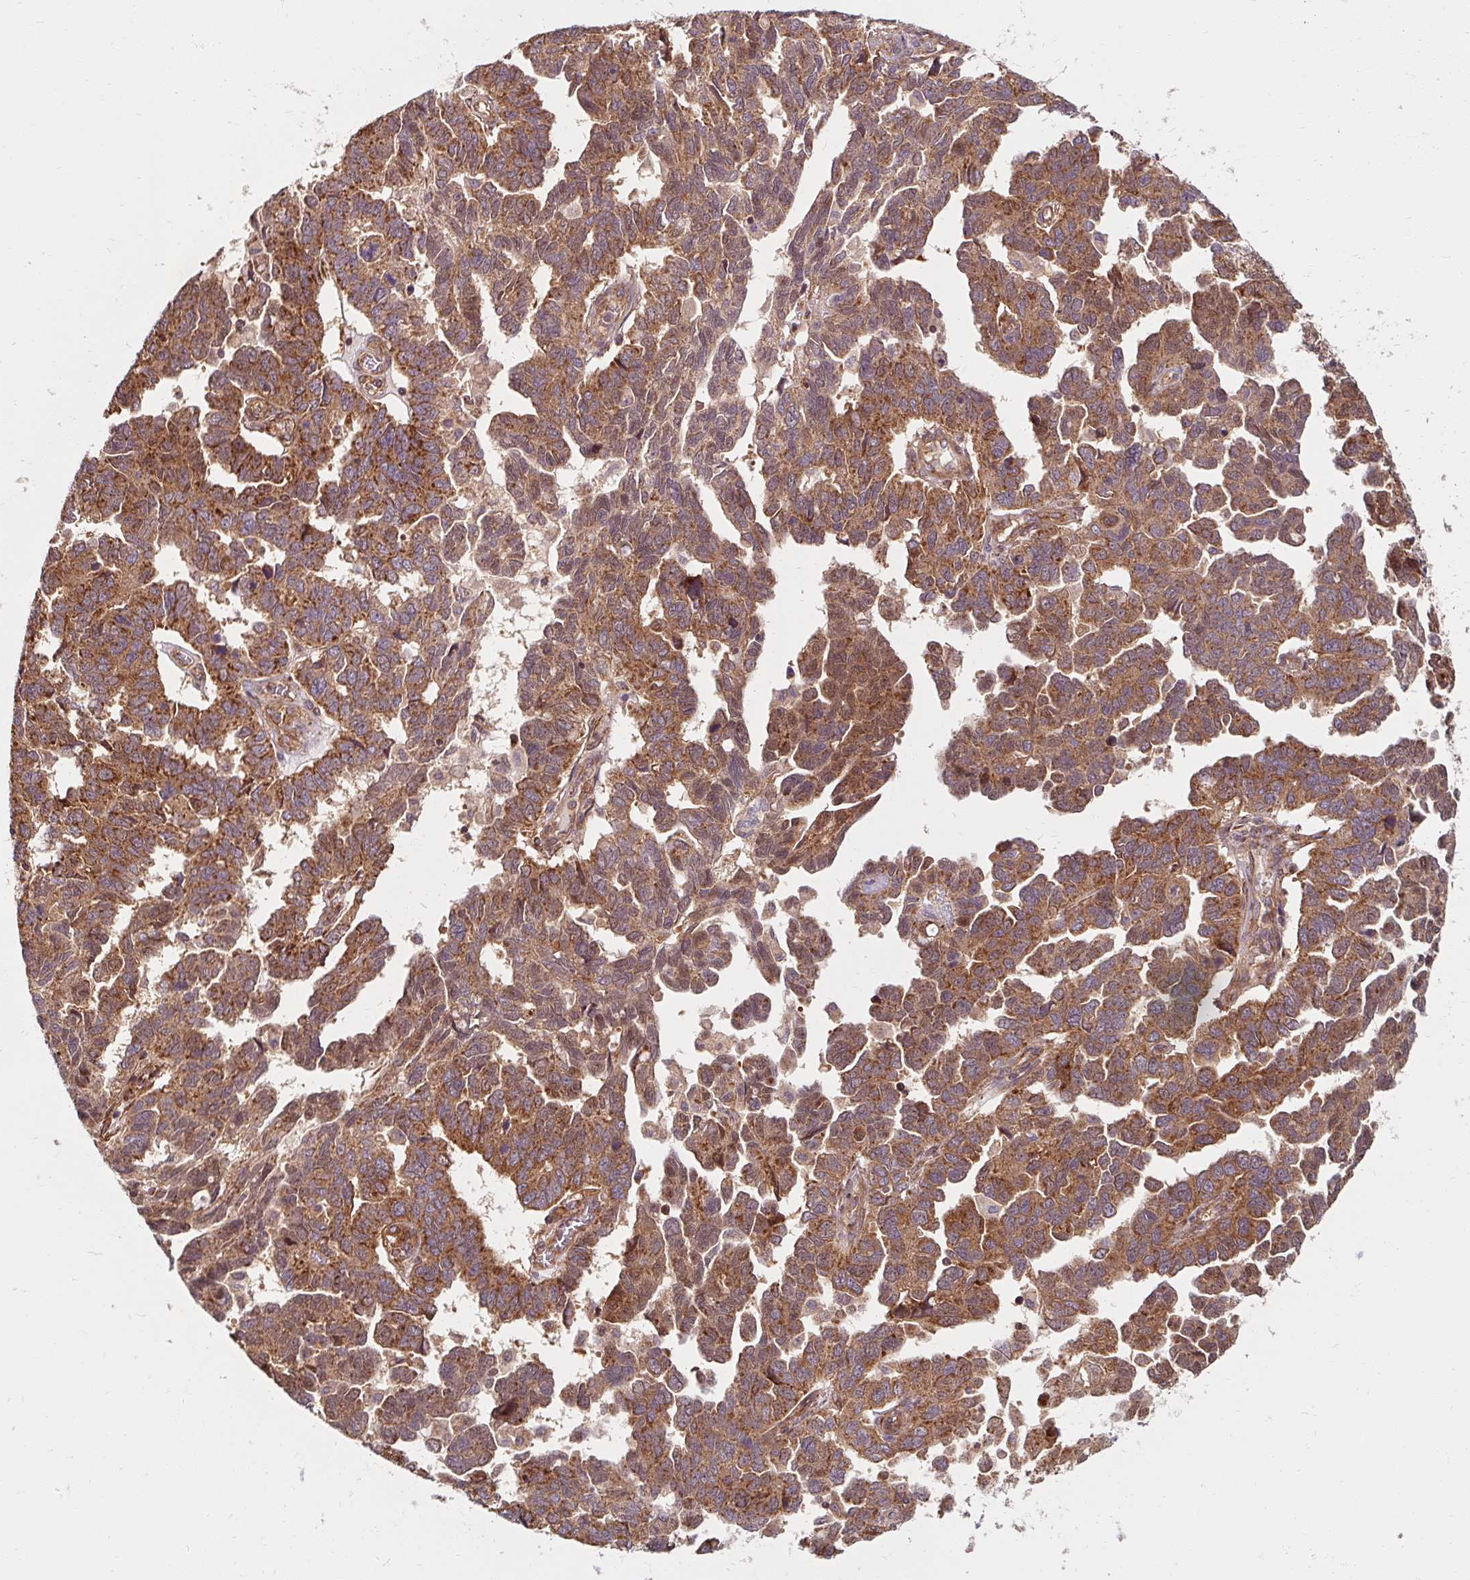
{"staining": {"intensity": "moderate", "quantity": ">75%", "location": "cytoplasmic/membranous"}, "tissue": "ovarian cancer", "cell_type": "Tumor cells", "image_type": "cancer", "snomed": [{"axis": "morphology", "description": "Cystadenocarcinoma, serous, NOS"}, {"axis": "topography", "description": "Ovary"}], "caption": "Tumor cells show medium levels of moderate cytoplasmic/membranous expression in approximately >75% of cells in serous cystadenocarcinoma (ovarian).", "gene": "BTF3", "patient": {"sex": "female", "age": 64}}